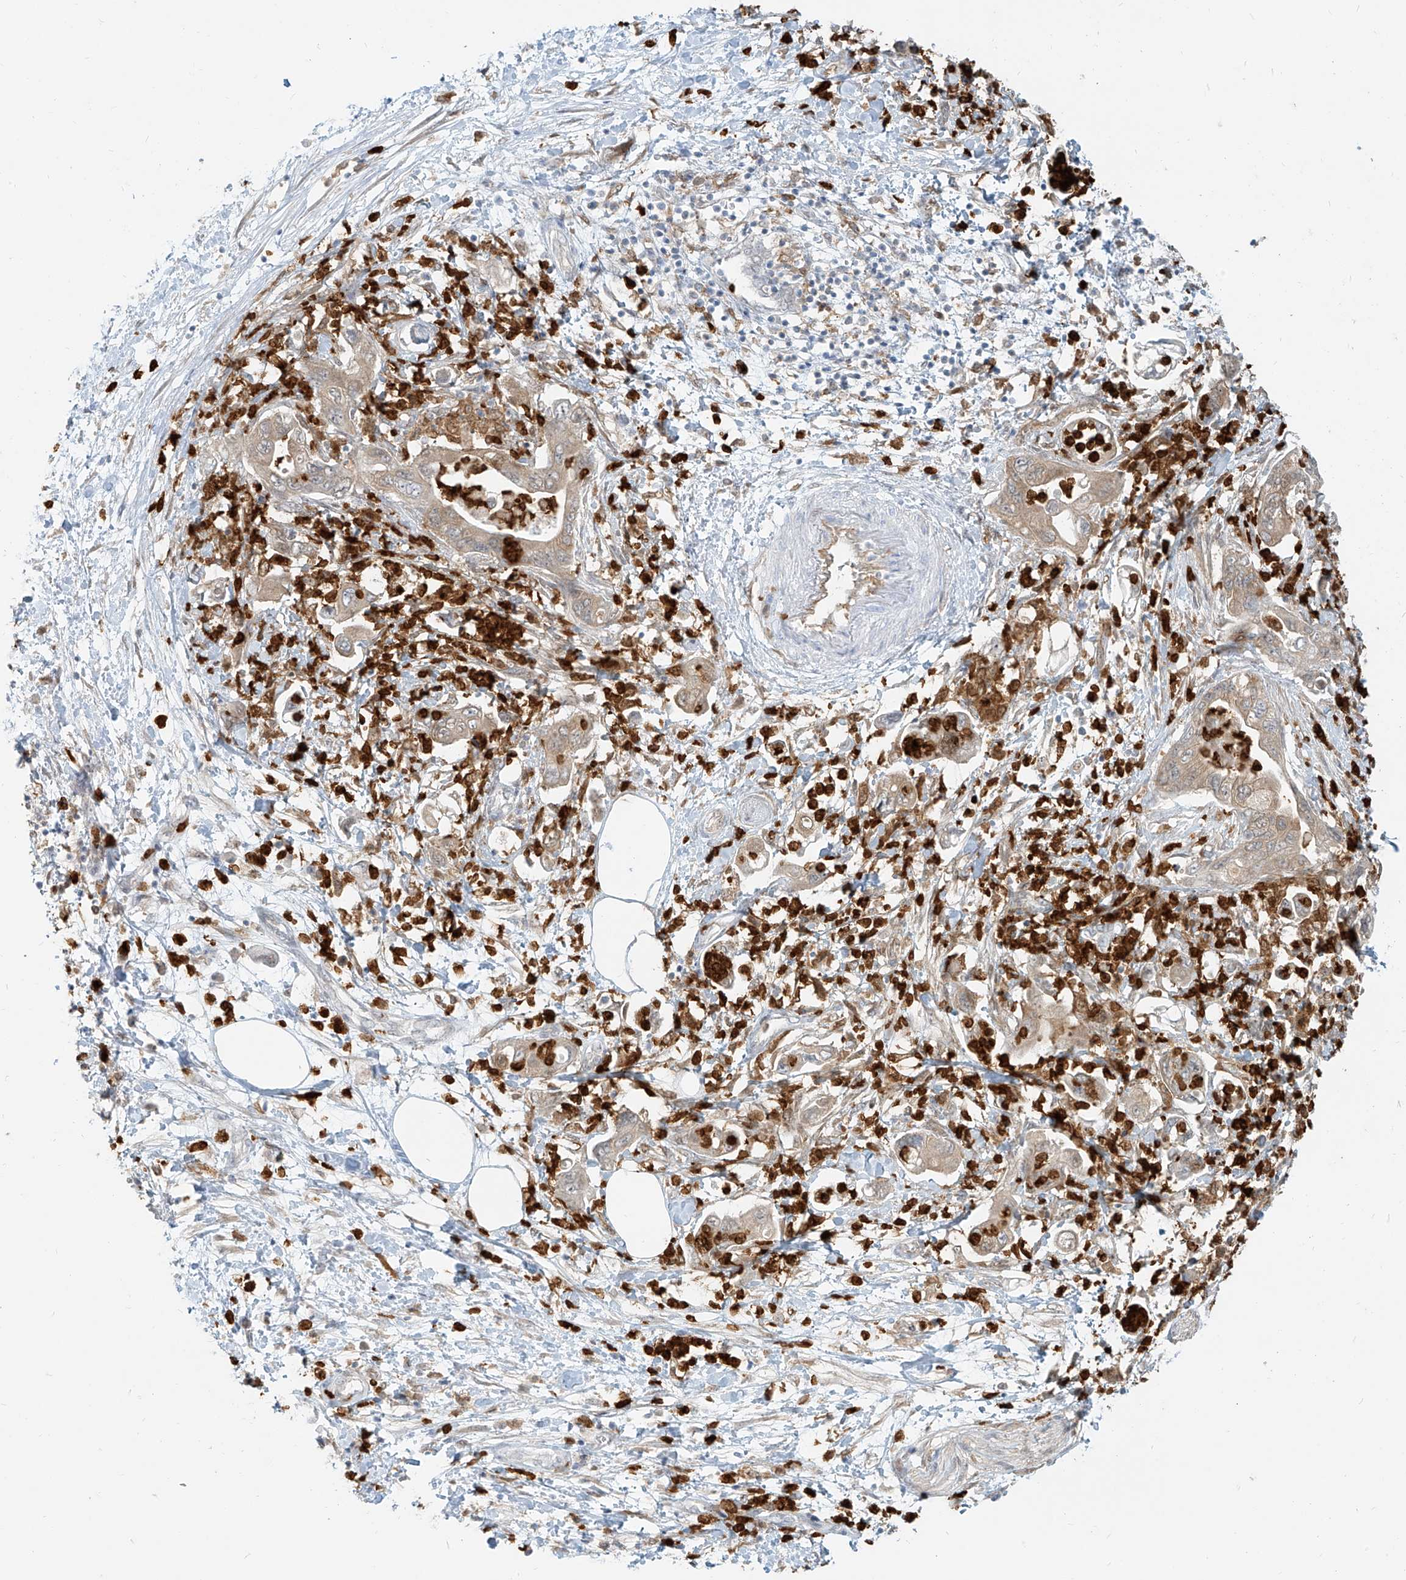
{"staining": {"intensity": "weak", "quantity": ">75%", "location": "cytoplasmic/membranous"}, "tissue": "pancreatic cancer", "cell_type": "Tumor cells", "image_type": "cancer", "snomed": [{"axis": "morphology", "description": "Adenocarcinoma, NOS"}, {"axis": "topography", "description": "Pancreas"}], "caption": "A brown stain highlights weak cytoplasmic/membranous expression of a protein in human adenocarcinoma (pancreatic) tumor cells.", "gene": "PGD", "patient": {"sex": "female", "age": 73}}